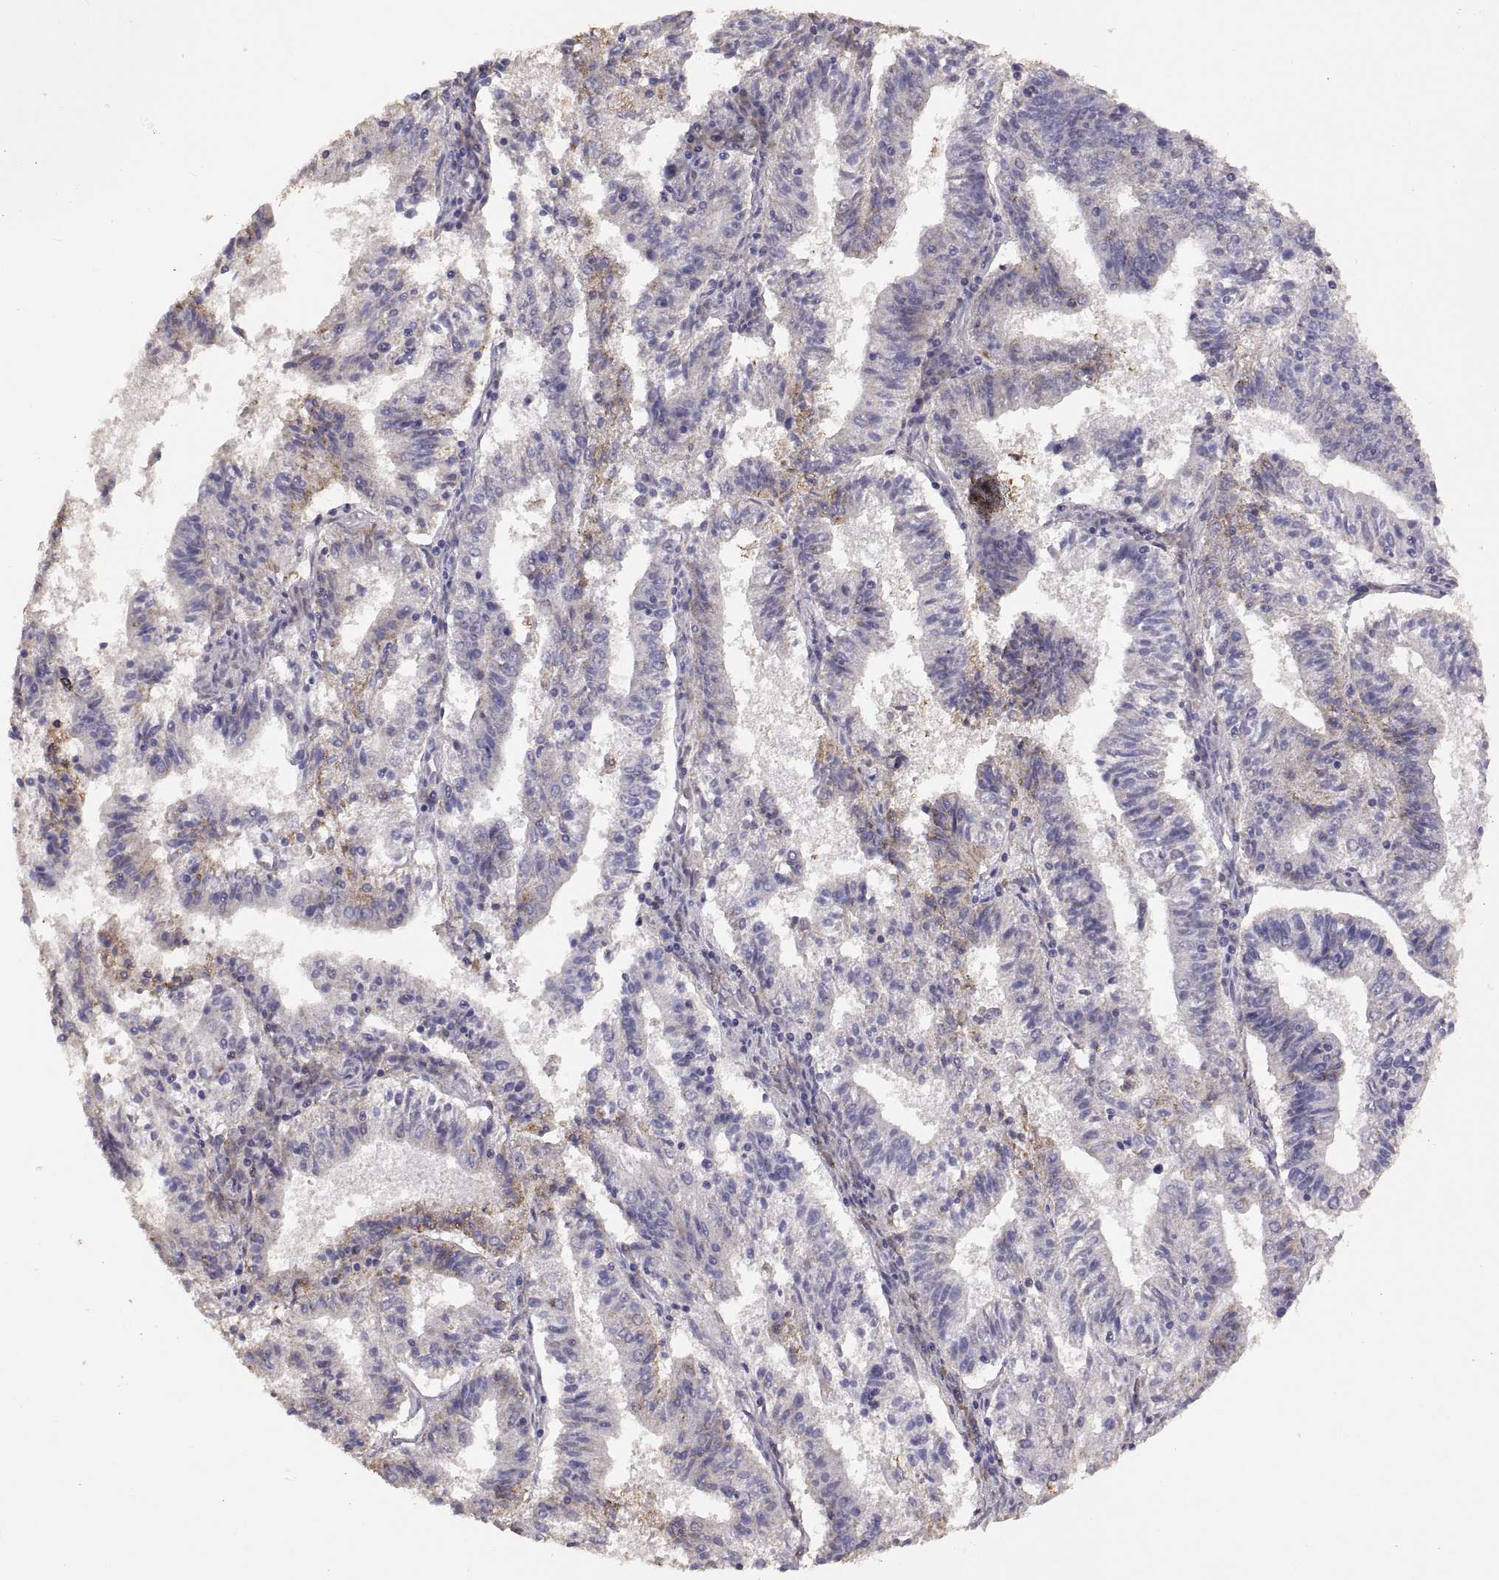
{"staining": {"intensity": "weak", "quantity": "25%-75%", "location": "cytoplasmic/membranous"}, "tissue": "endometrial cancer", "cell_type": "Tumor cells", "image_type": "cancer", "snomed": [{"axis": "morphology", "description": "Adenocarcinoma, NOS"}, {"axis": "topography", "description": "Endometrium"}], "caption": "Immunohistochemical staining of adenocarcinoma (endometrial) displays weak cytoplasmic/membranous protein staining in about 25%-75% of tumor cells.", "gene": "DEFB136", "patient": {"sex": "female", "age": 82}}